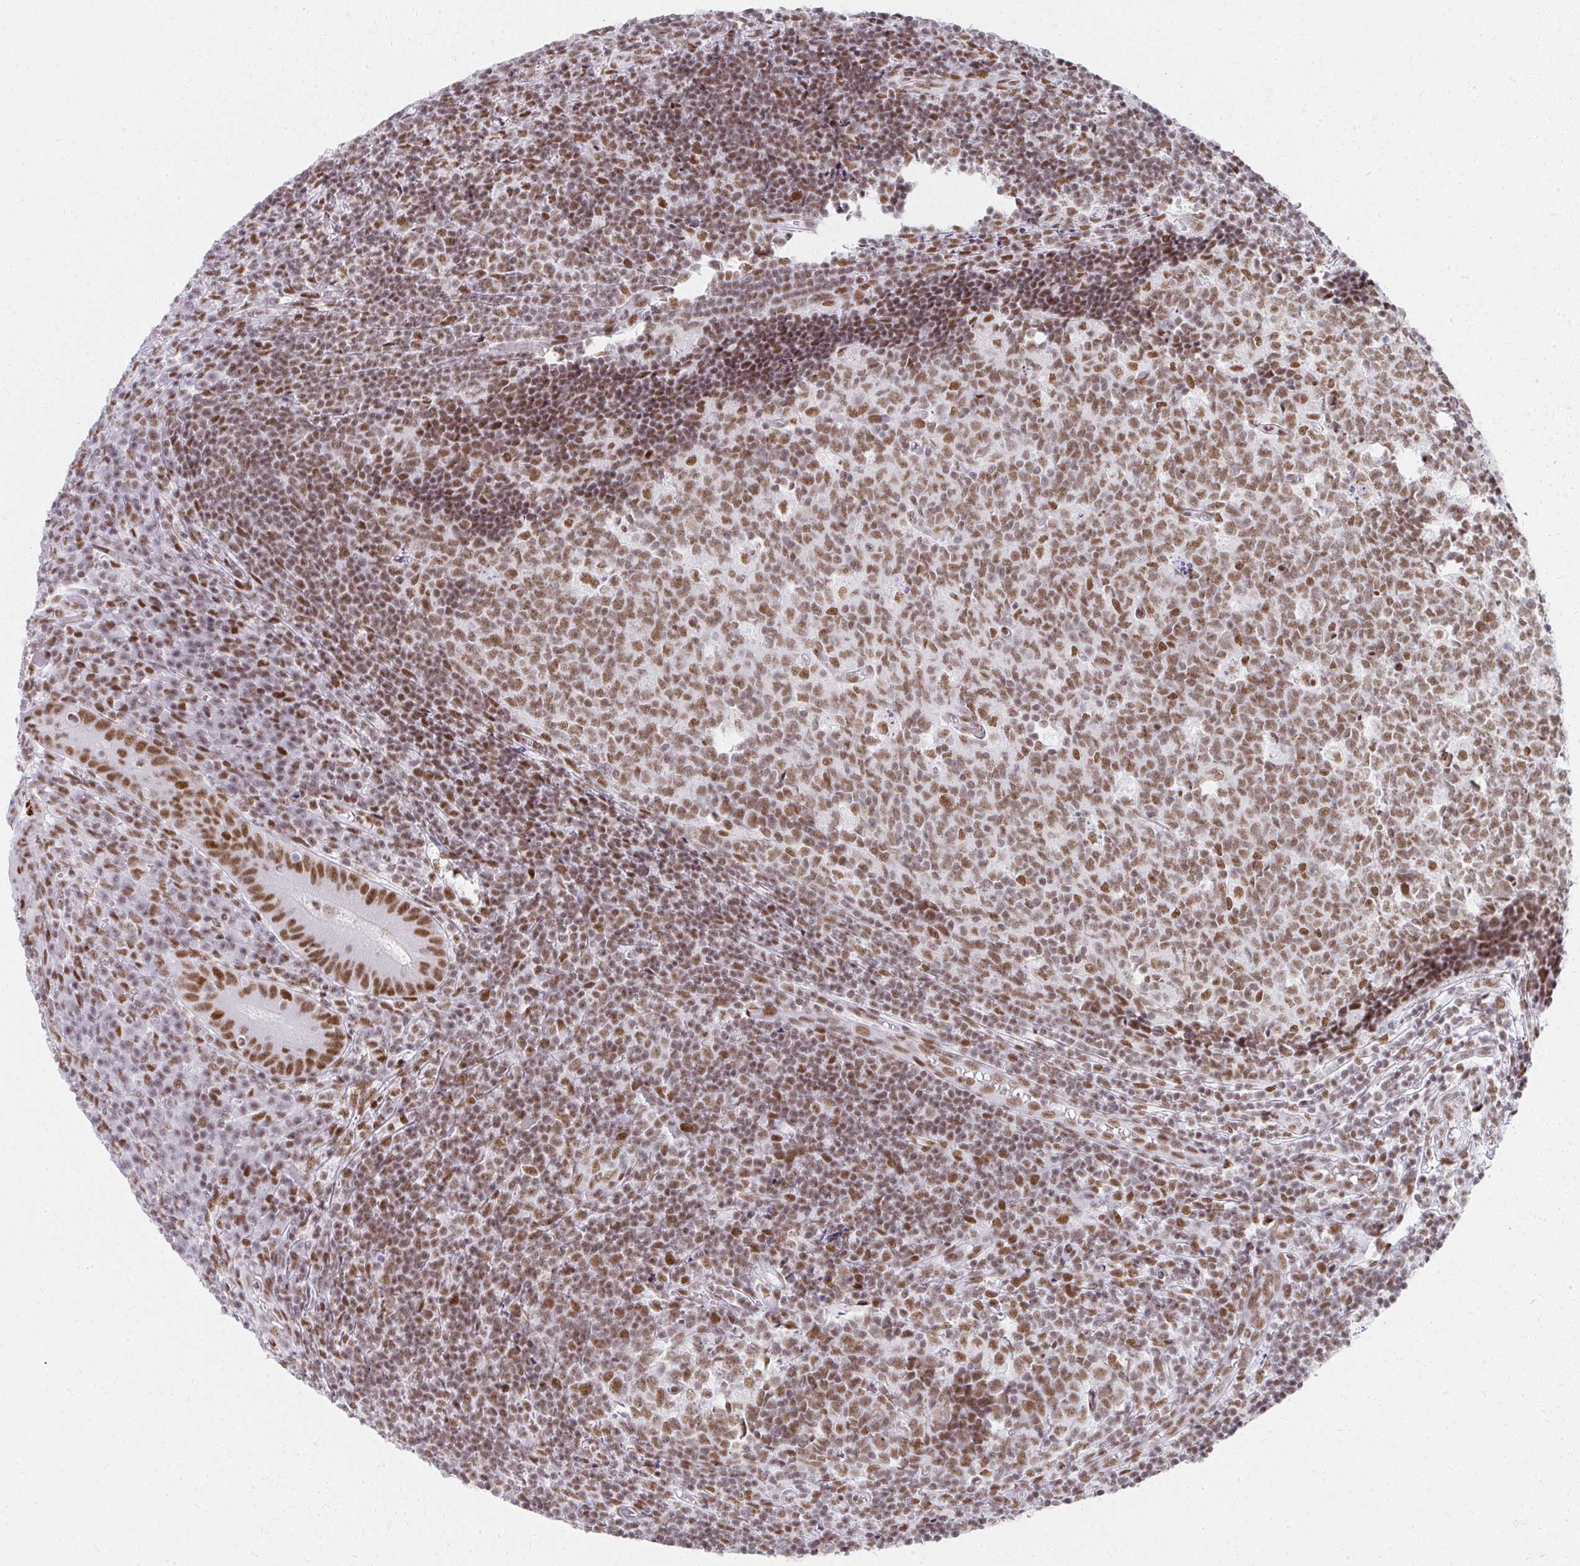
{"staining": {"intensity": "moderate", "quantity": ">75%", "location": "nuclear"}, "tissue": "appendix", "cell_type": "Glandular cells", "image_type": "normal", "snomed": [{"axis": "morphology", "description": "Normal tissue, NOS"}, {"axis": "topography", "description": "Appendix"}], "caption": "Glandular cells exhibit medium levels of moderate nuclear expression in approximately >75% of cells in benign appendix.", "gene": "CREBBP", "patient": {"sex": "male", "age": 18}}